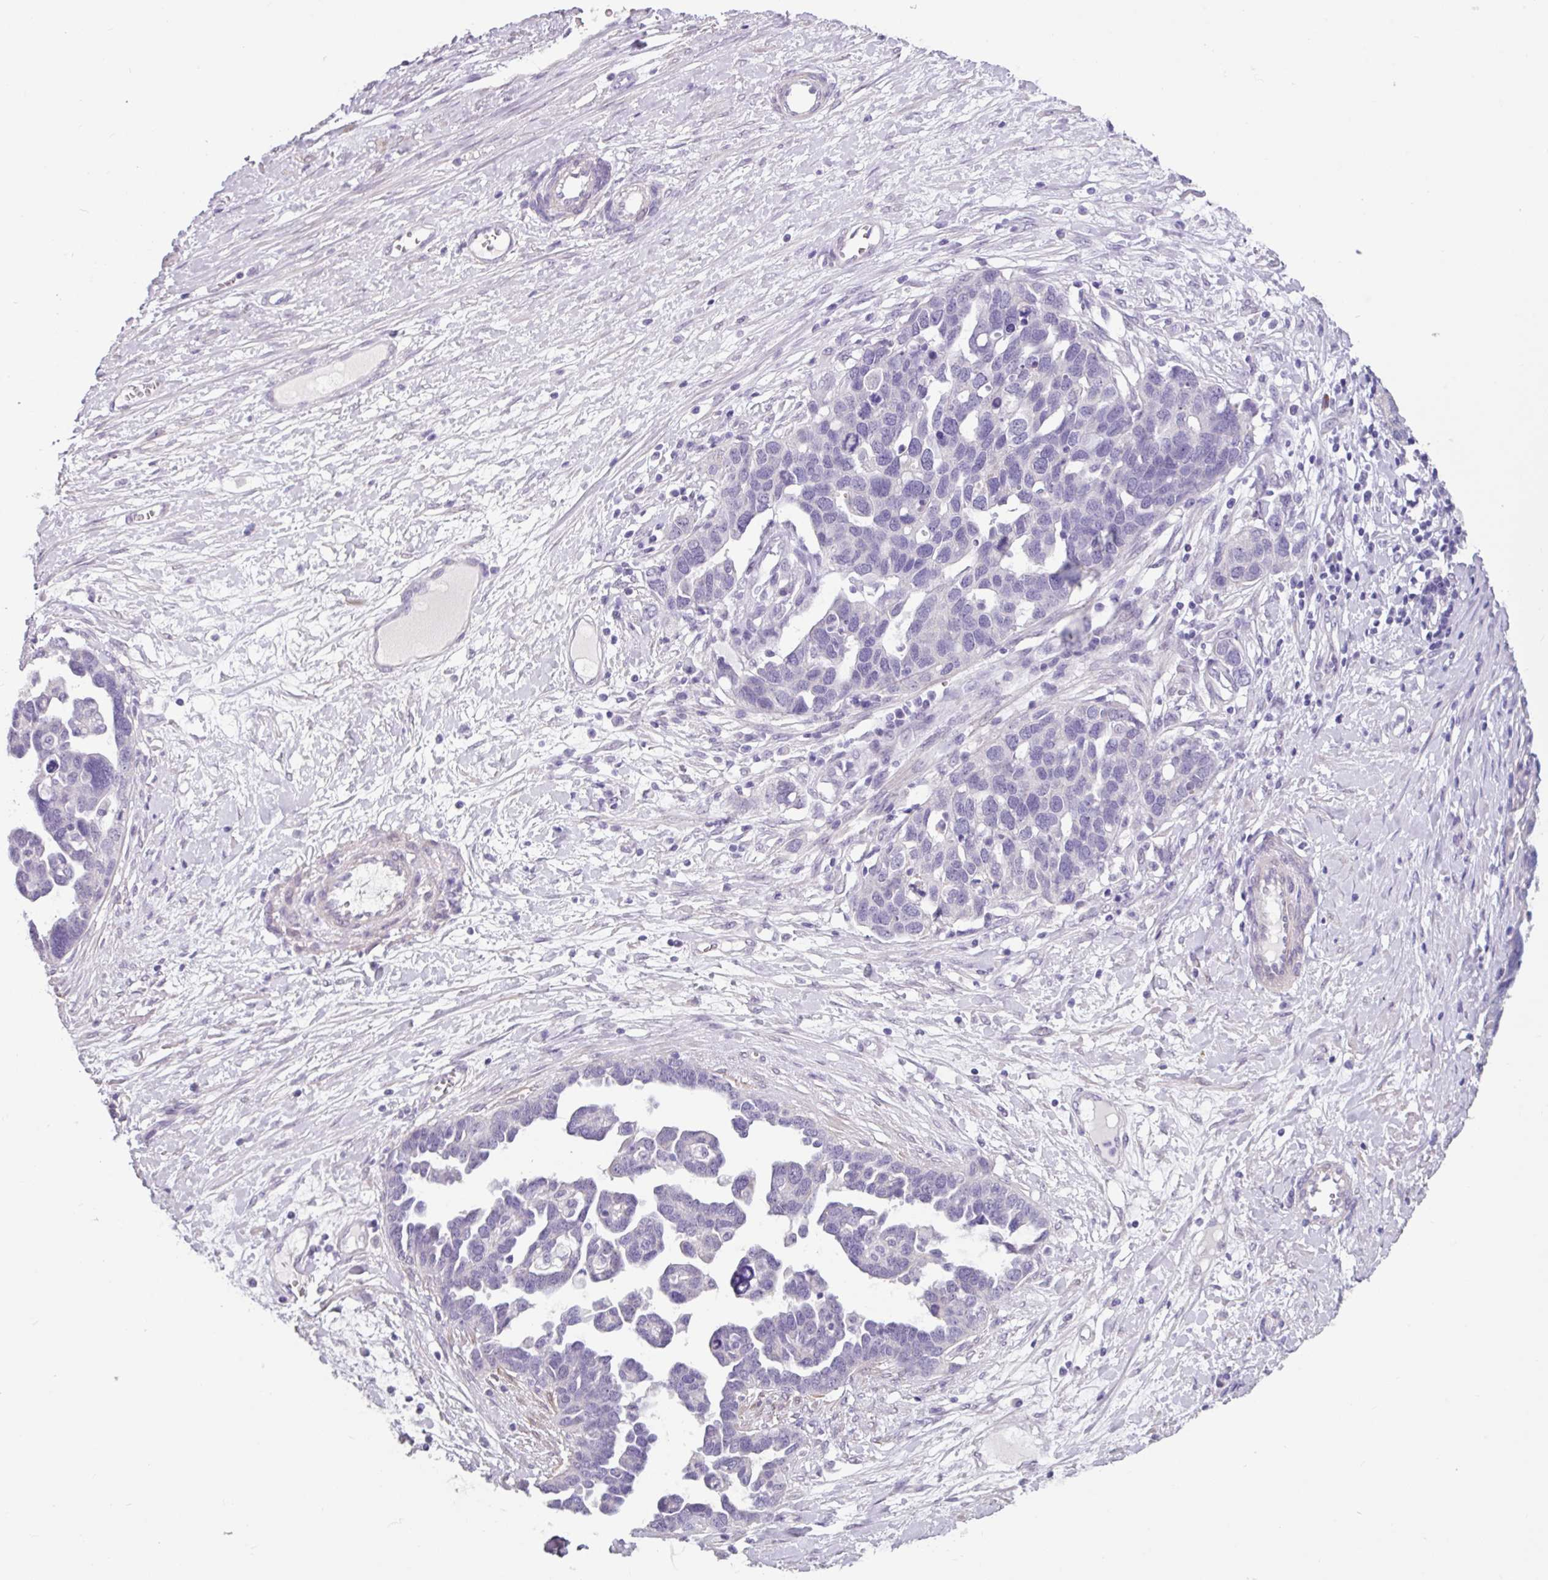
{"staining": {"intensity": "negative", "quantity": "none", "location": "none"}, "tissue": "ovarian cancer", "cell_type": "Tumor cells", "image_type": "cancer", "snomed": [{"axis": "morphology", "description": "Cystadenocarcinoma, serous, NOS"}, {"axis": "topography", "description": "Ovary"}], "caption": "An IHC histopathology image of ovarian cancer is shown. There is no staining in tumor cells of ovarian cancer.", "gene": "OTX1", "patient": {"sex": "female", "age": 54}}